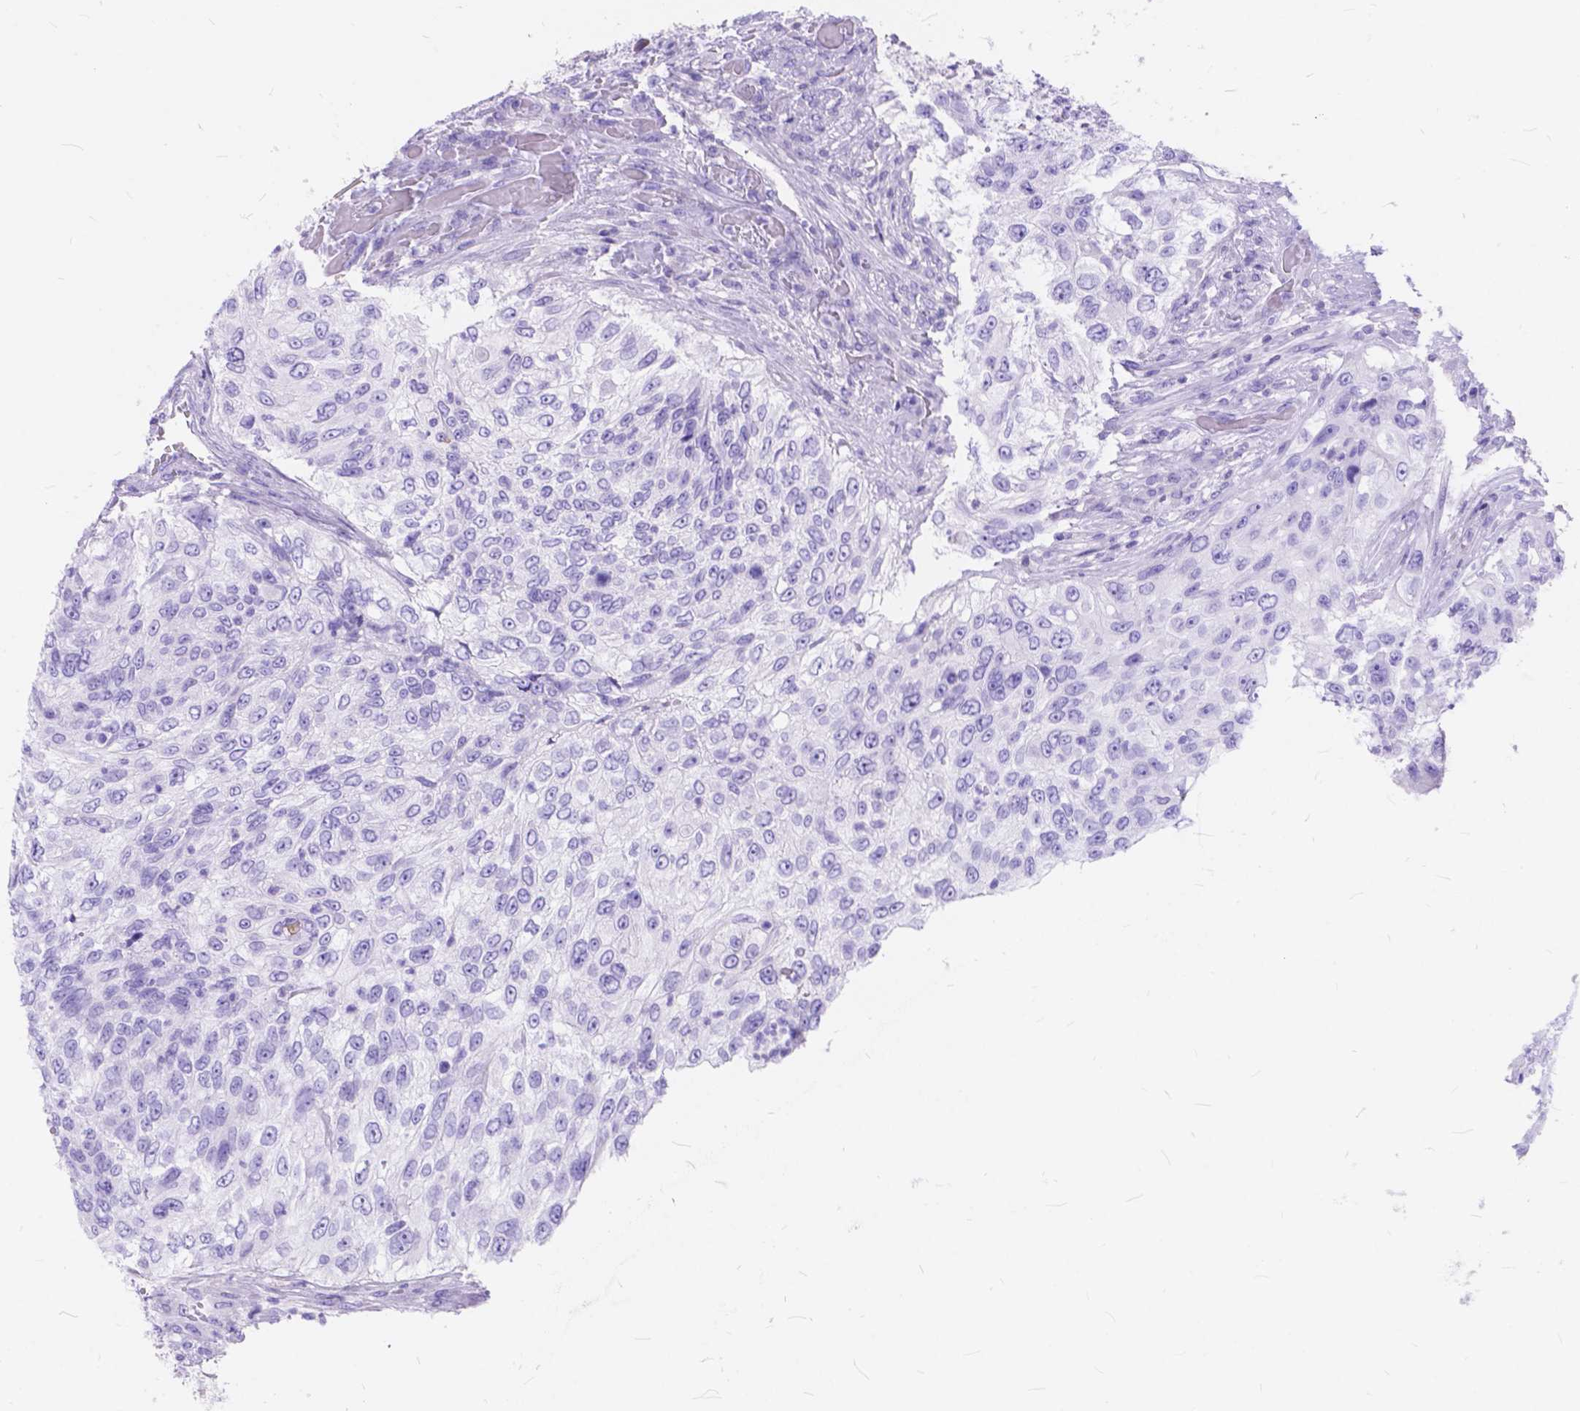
{"staining": {"intensity": "negative", "quantity": "none", "location": "none"}, "tissue": "urothelial cancer", "cell_type": "Tumor cells", "image_type": "cancer", "snomed": [{"axis": "morphology", "description": "Urothelial carcinoma, High grade"}, {"axis": "topography", "description": "Urinary bladder"}], "caption": "High power microscopy micrograph of an immunohistochemistry micrograph of urothelial cancer, revealing no significant expression in tumor cells.", "gene": "FOXL2", "patient": {"sex": "female", "age": 60}}